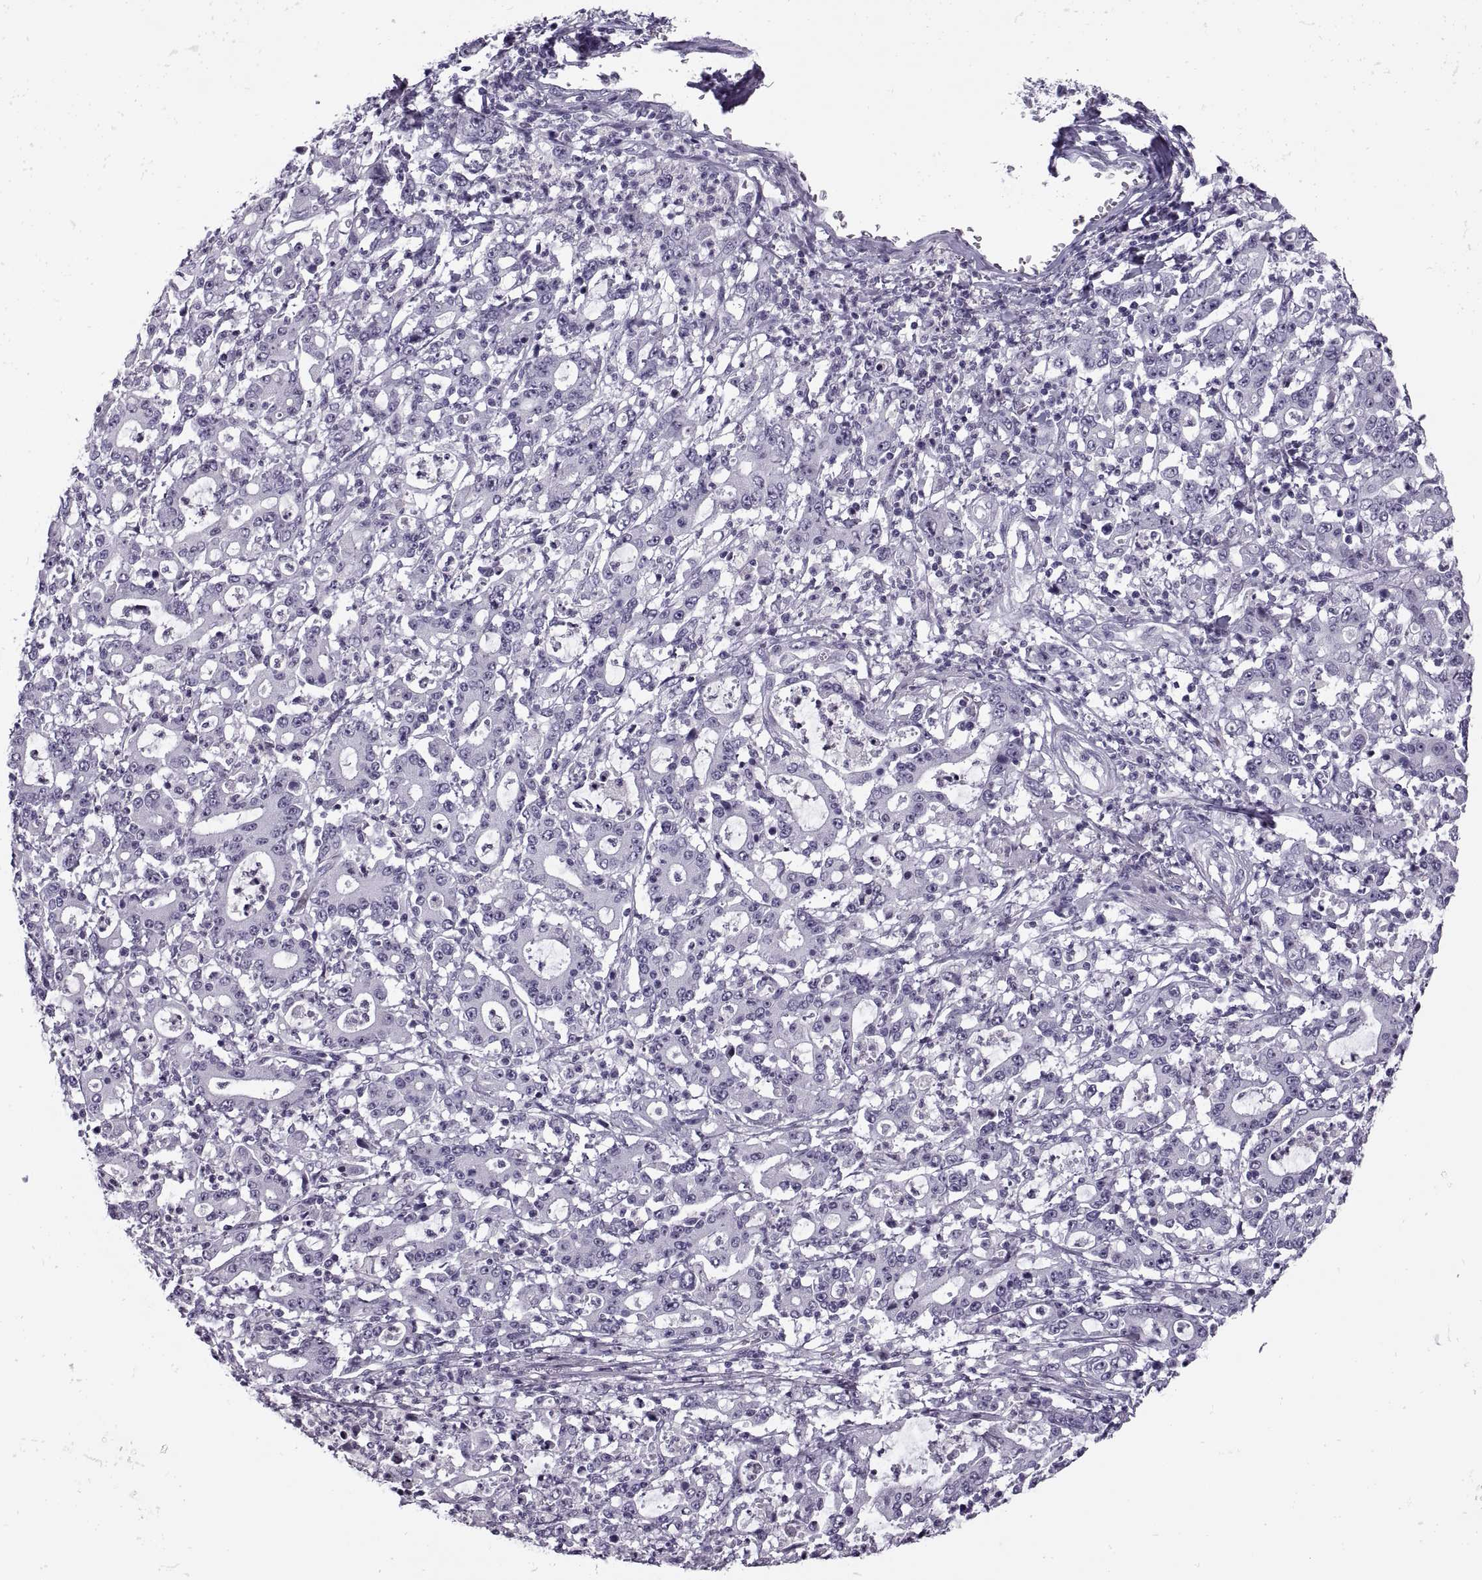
{"staining": {"intensity": "negative", "quantity": "none", "location": "none"}, "tissue": "stomach cancer", "cell_type": "Tumor cells", "image_type": "cancer", "snomed": [{"axis": "morphology", "description": "Adenocarcinoma, NOS"}, {"axis": "topography", "description": "Stomach, upper"}], "caption": "This is an immunohistochemistry image of stomach adenocarcinoma. There is no staining in tumor cells.", "gene": "FAM24A", "patient": {"sex": "male", "age": 68}}